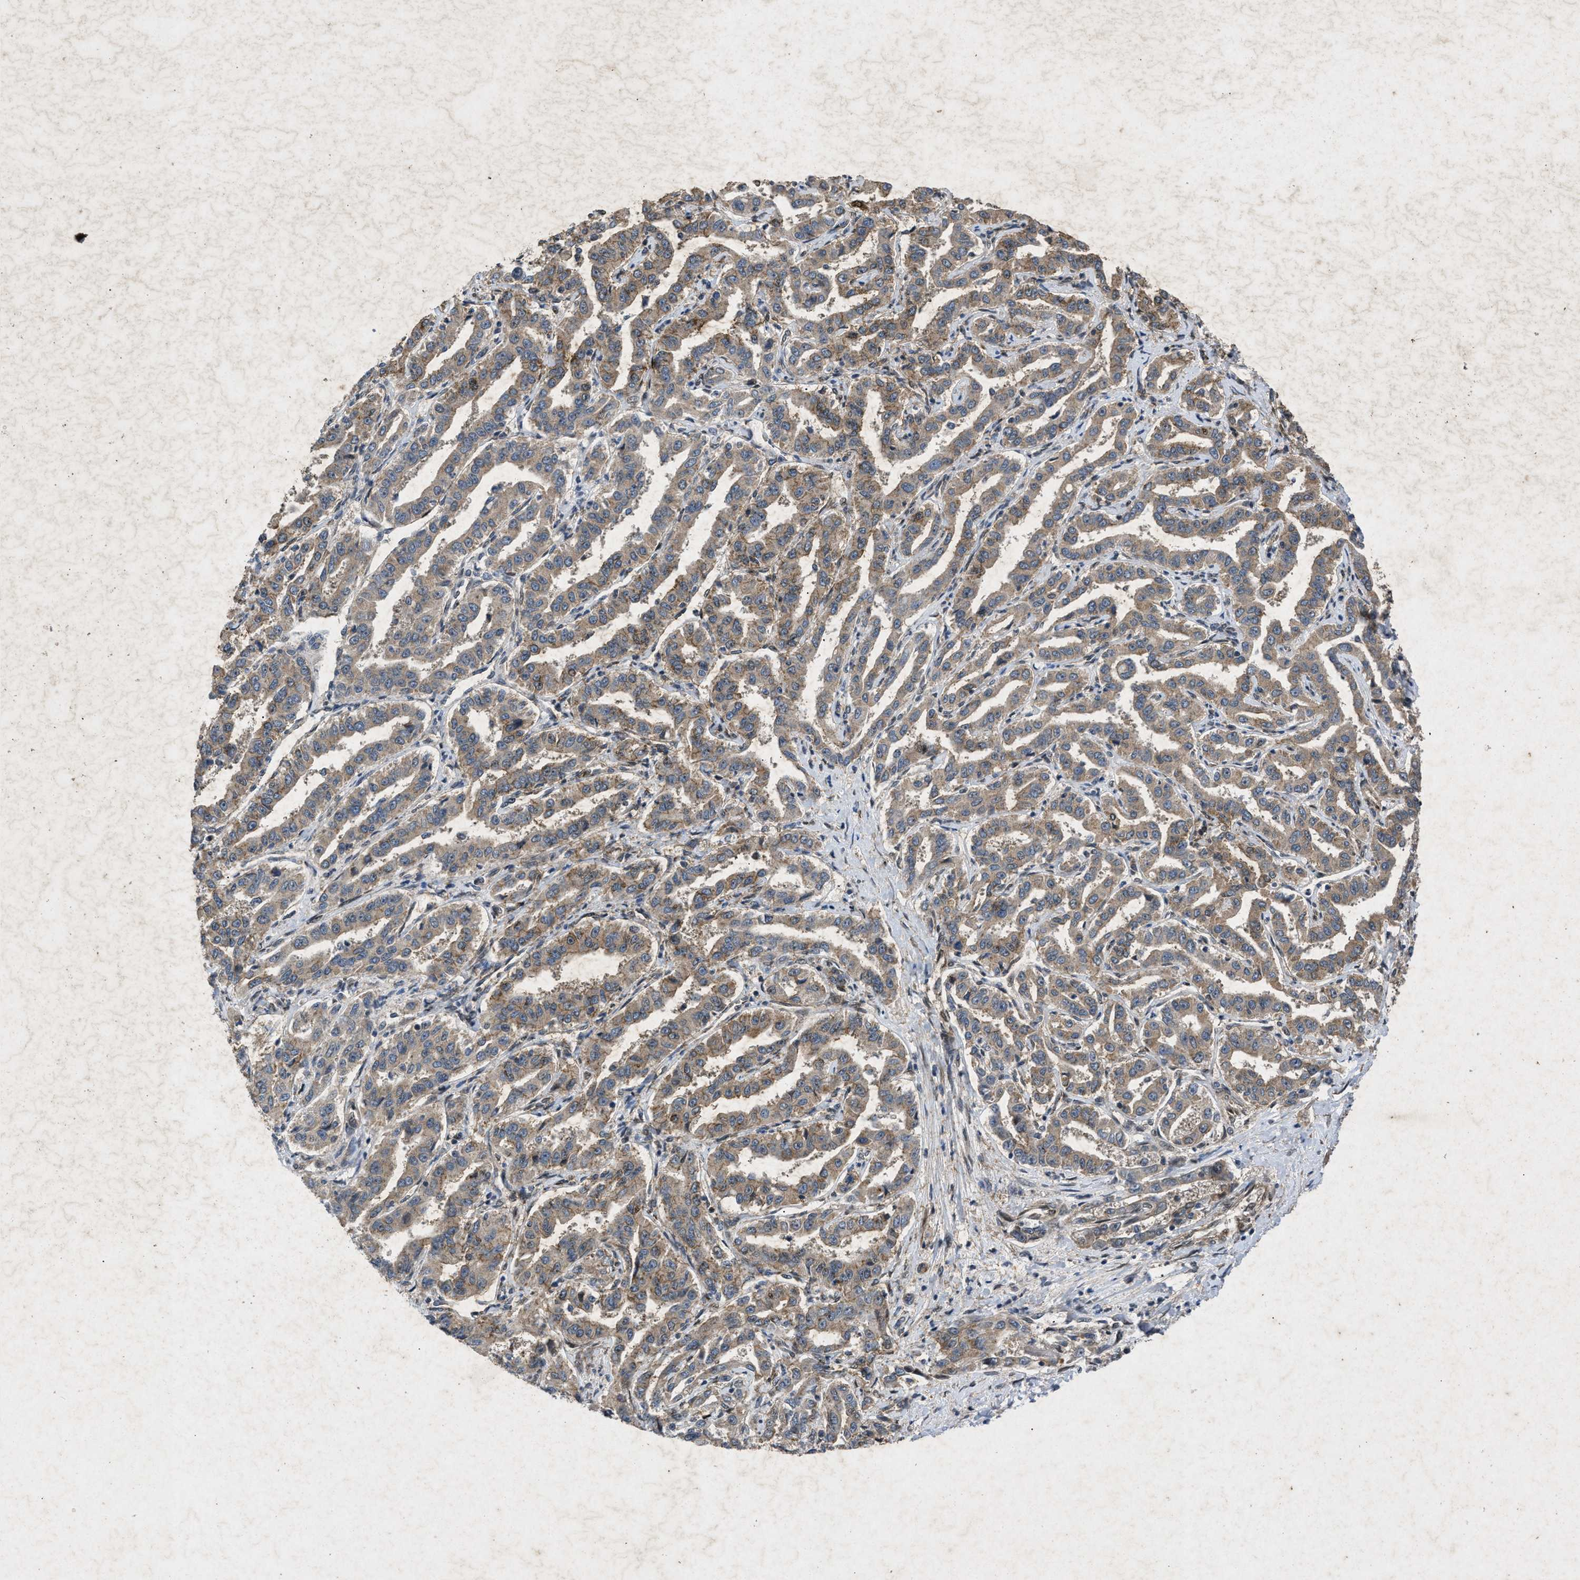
{"staining": {"intensity": "moderate", "quantity": ">75%", "location": "cytoplasmic/membranous"}, "tissue": "liver cancer", "cell_type": "Tumor cells", "image_type": "cancer", "snomed": [{"axis": "morphology", "description": "Cholangiocarcinoma"}, {"axis": "topography", "description": "Liver"}], "caption": "Moderate cytoplasmic/membranous positivity for a protein is seen in approximately >75% of tumor cells of liver cancer using immunohistochemistry.", "gene": "PRKG2", "patient": {"sex": "male", "age": 59}}